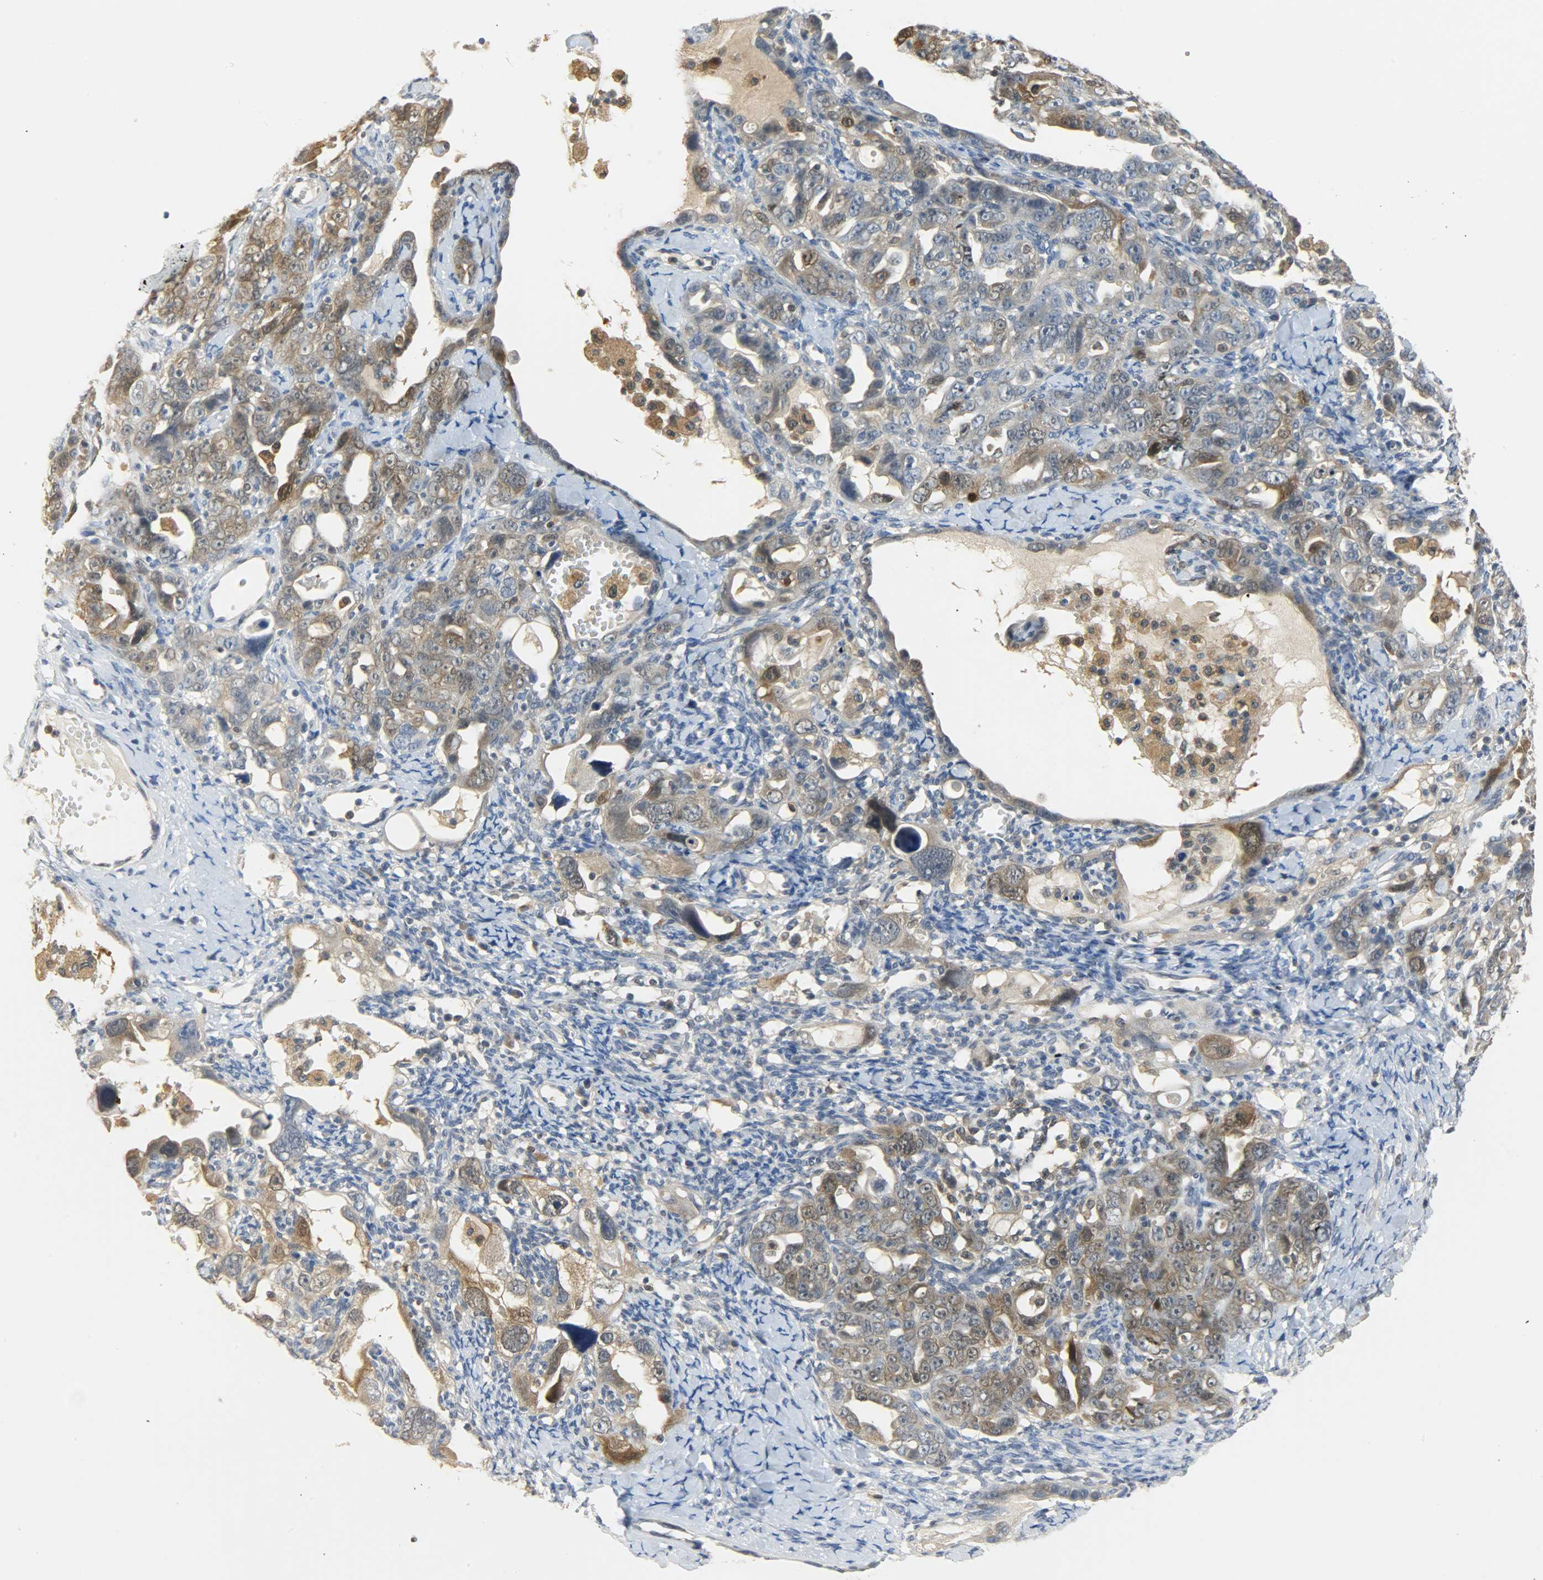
{"staining": {"intensity": "moderate", "quantity": ">75%", "location": "cytoplasmic/membranous,nuclear"}, "tissue": "ovarian cancer", "cell_type": "Tumor cells", "image_type": "cancer", "snomed": [{"axis": "morphology", "description": "Cystadenocarcinoma, serous, NOS"}, {"axis": "topography", "description": "Ovary"}], "caption": "About >75% of tumor cells in human ovarian cancer demonstrate moderate cytoplasmic/membranous and nuclear protein staining as visualized by brown immunohistochemical staining.", "gene": "EIF4EBP1", "patient": {"sex": "female", "age": 66}}